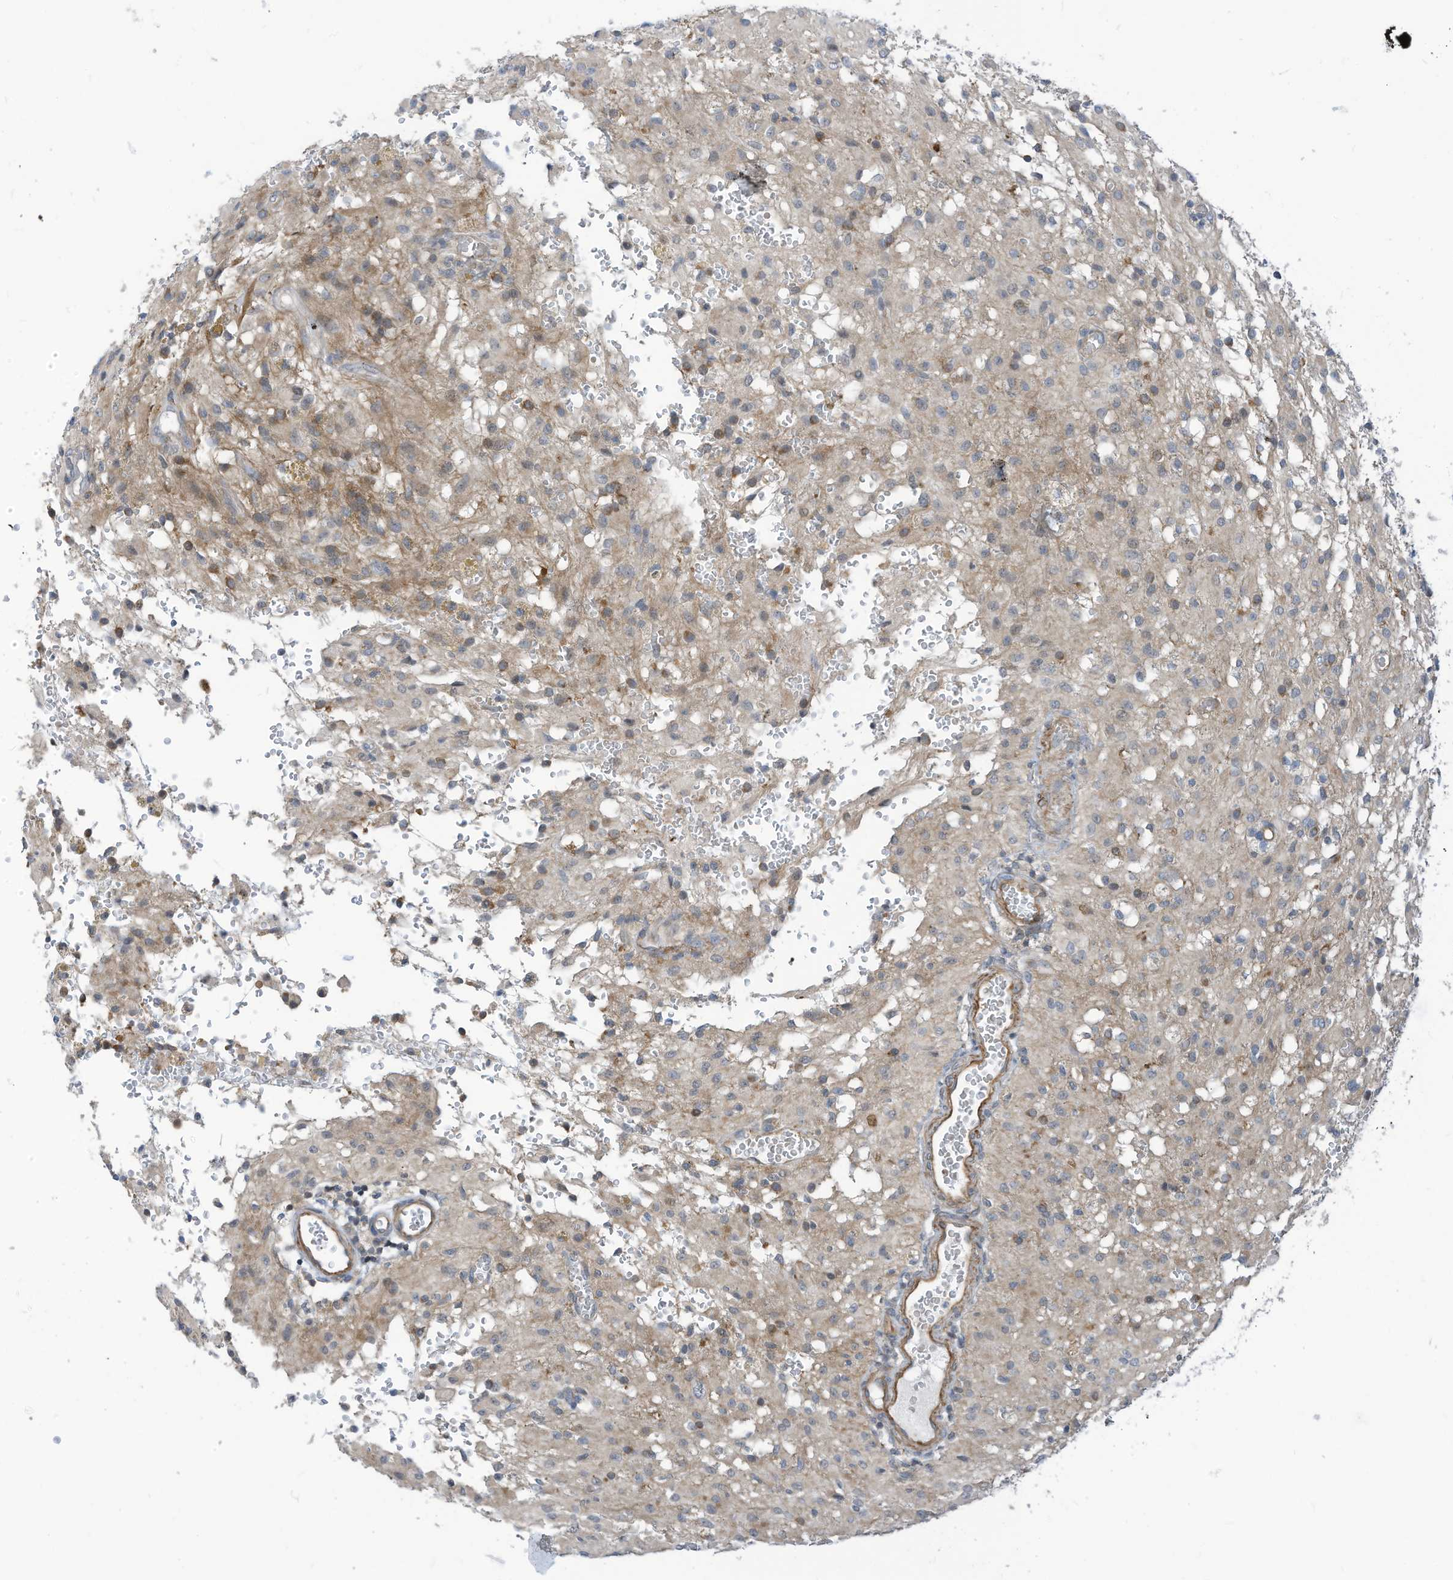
{"staining": {"intensity": "weak", "quantity": "25%-75%", "location": "cytoplasmic/membranous"}, "tissue": "glioma", "cell_type": "Tumor cells", "image_type": "cancer", "snomed": [{"axis": "morphology", "description": "Glioma, malignant, High grade"}, {"axis": "topography", "description": "Brain"}], "caption": "Glioma stained with a brown dye reveals weak cytoplasmic/membranous positive expression in approximately 25%-75% of tumor cells.", "gene": "GPATCH3", "patient": {"sex": "female", "age": 59}}